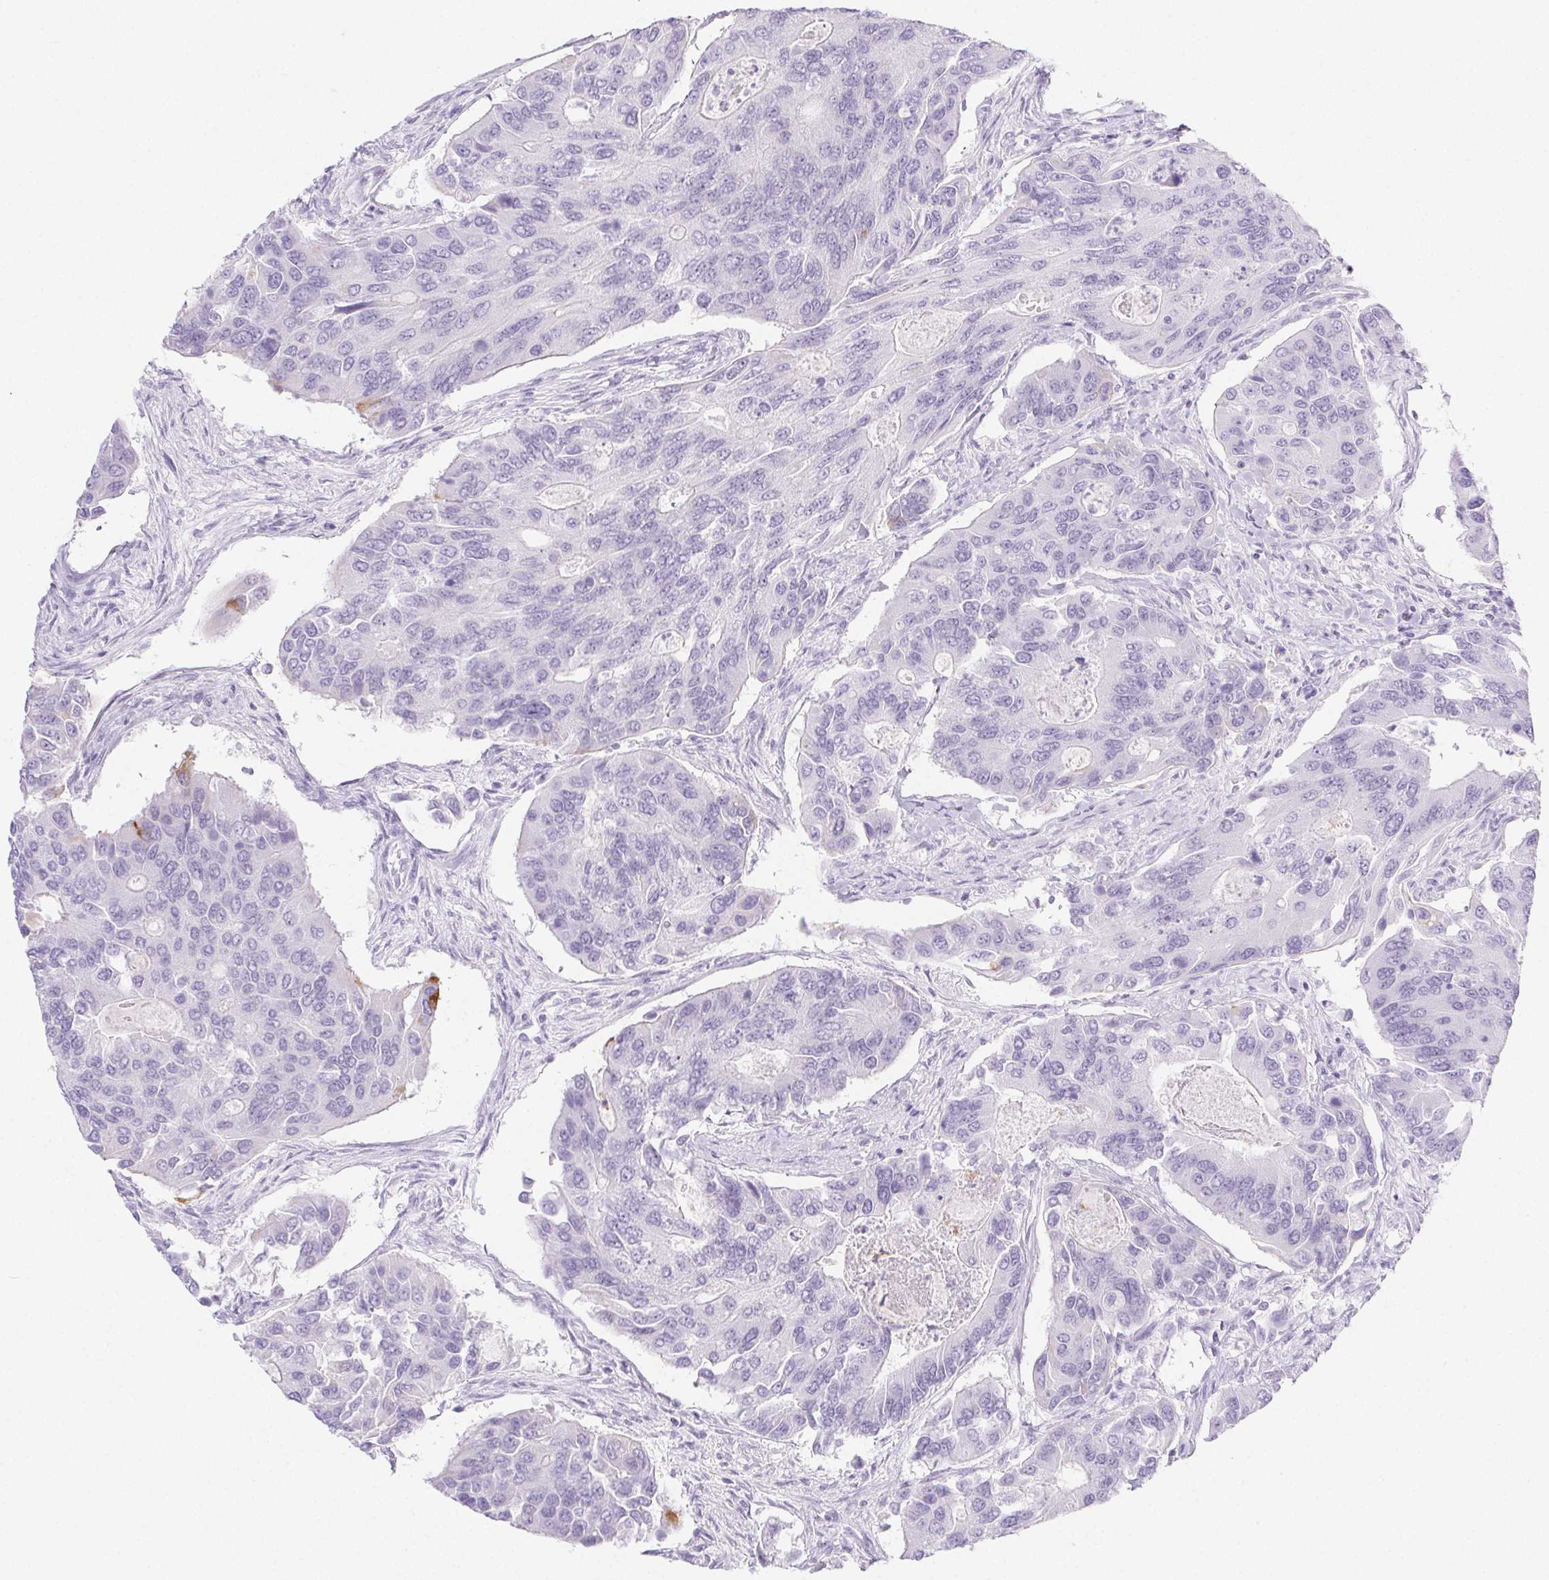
{"staining": {"intensity": "negative", "quantity": "none", "location": "none"}, "tissue": "colorectal cancer", "cell_type": "Tumor cells", "image_type": "cancer", "snomed": [{"axis": "morphology", "description": "Adenocarcinoma, NOS"}, {"axis": "topography", "description": "Colon"}], "caption": "Immunohistochemistry (IHC) of human colorectal adenocarcinoma reveals no expression in tumor cells.", "gene": "PI3", "patient": {"sex": "female", "age": 67}}